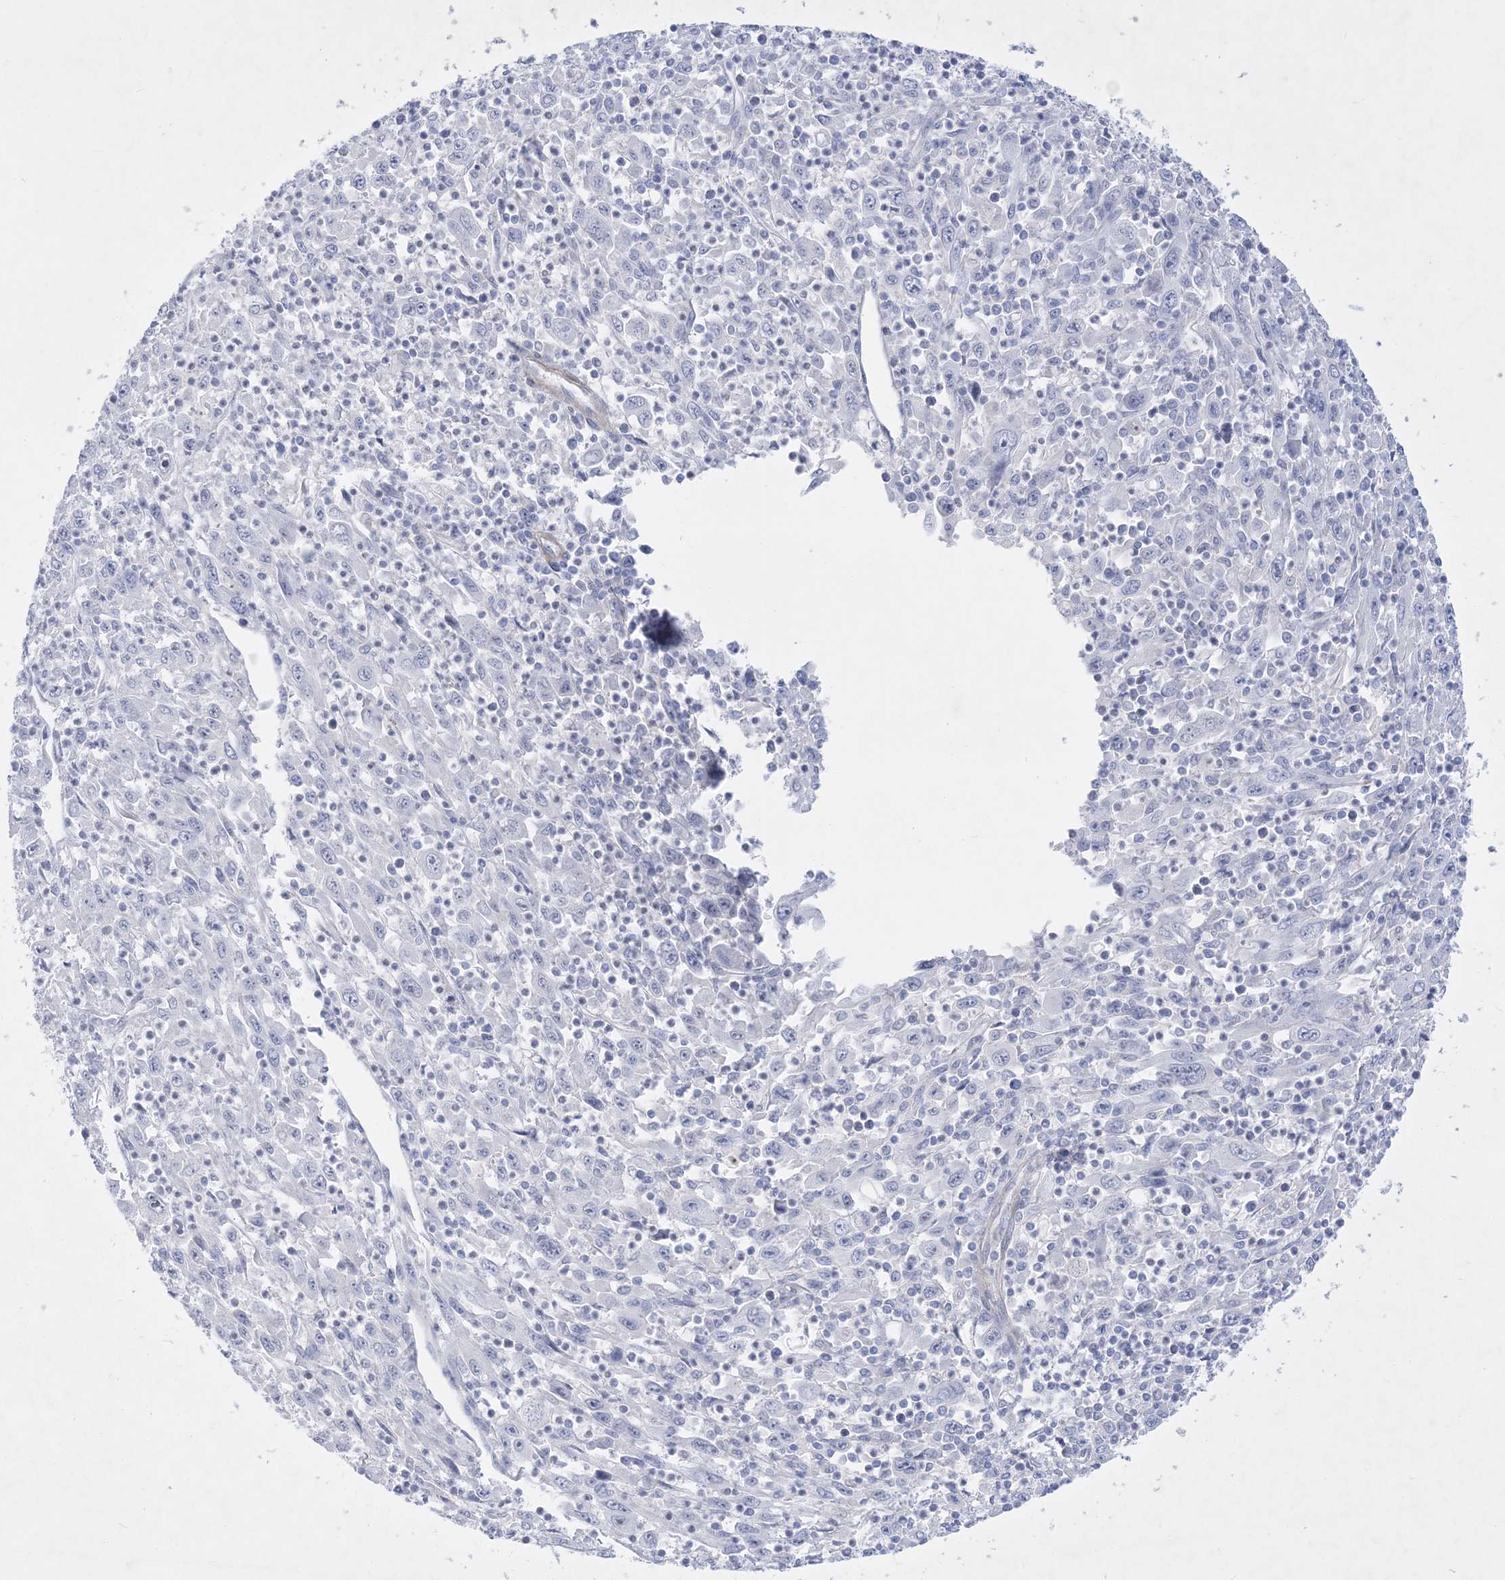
{"staining": {"intensity": "negative", "quantity": "none", "location": "none"}, "tissue": "melanoma", "cell_type": "Tumor cells", "image_type": "cancer", "snomed": [{"axis": "morphology", "description": "Malignant melanoma, Metastatic site"}, {"axis": "topography", "description": "Skin"}], "caption": "The immunohistochemistry image has no significant positivity in tumor cells of malignant melanoma (metastatic site) tissue.", "gene": "WDR74", "patient": {"sex": "female", "age": 56}}